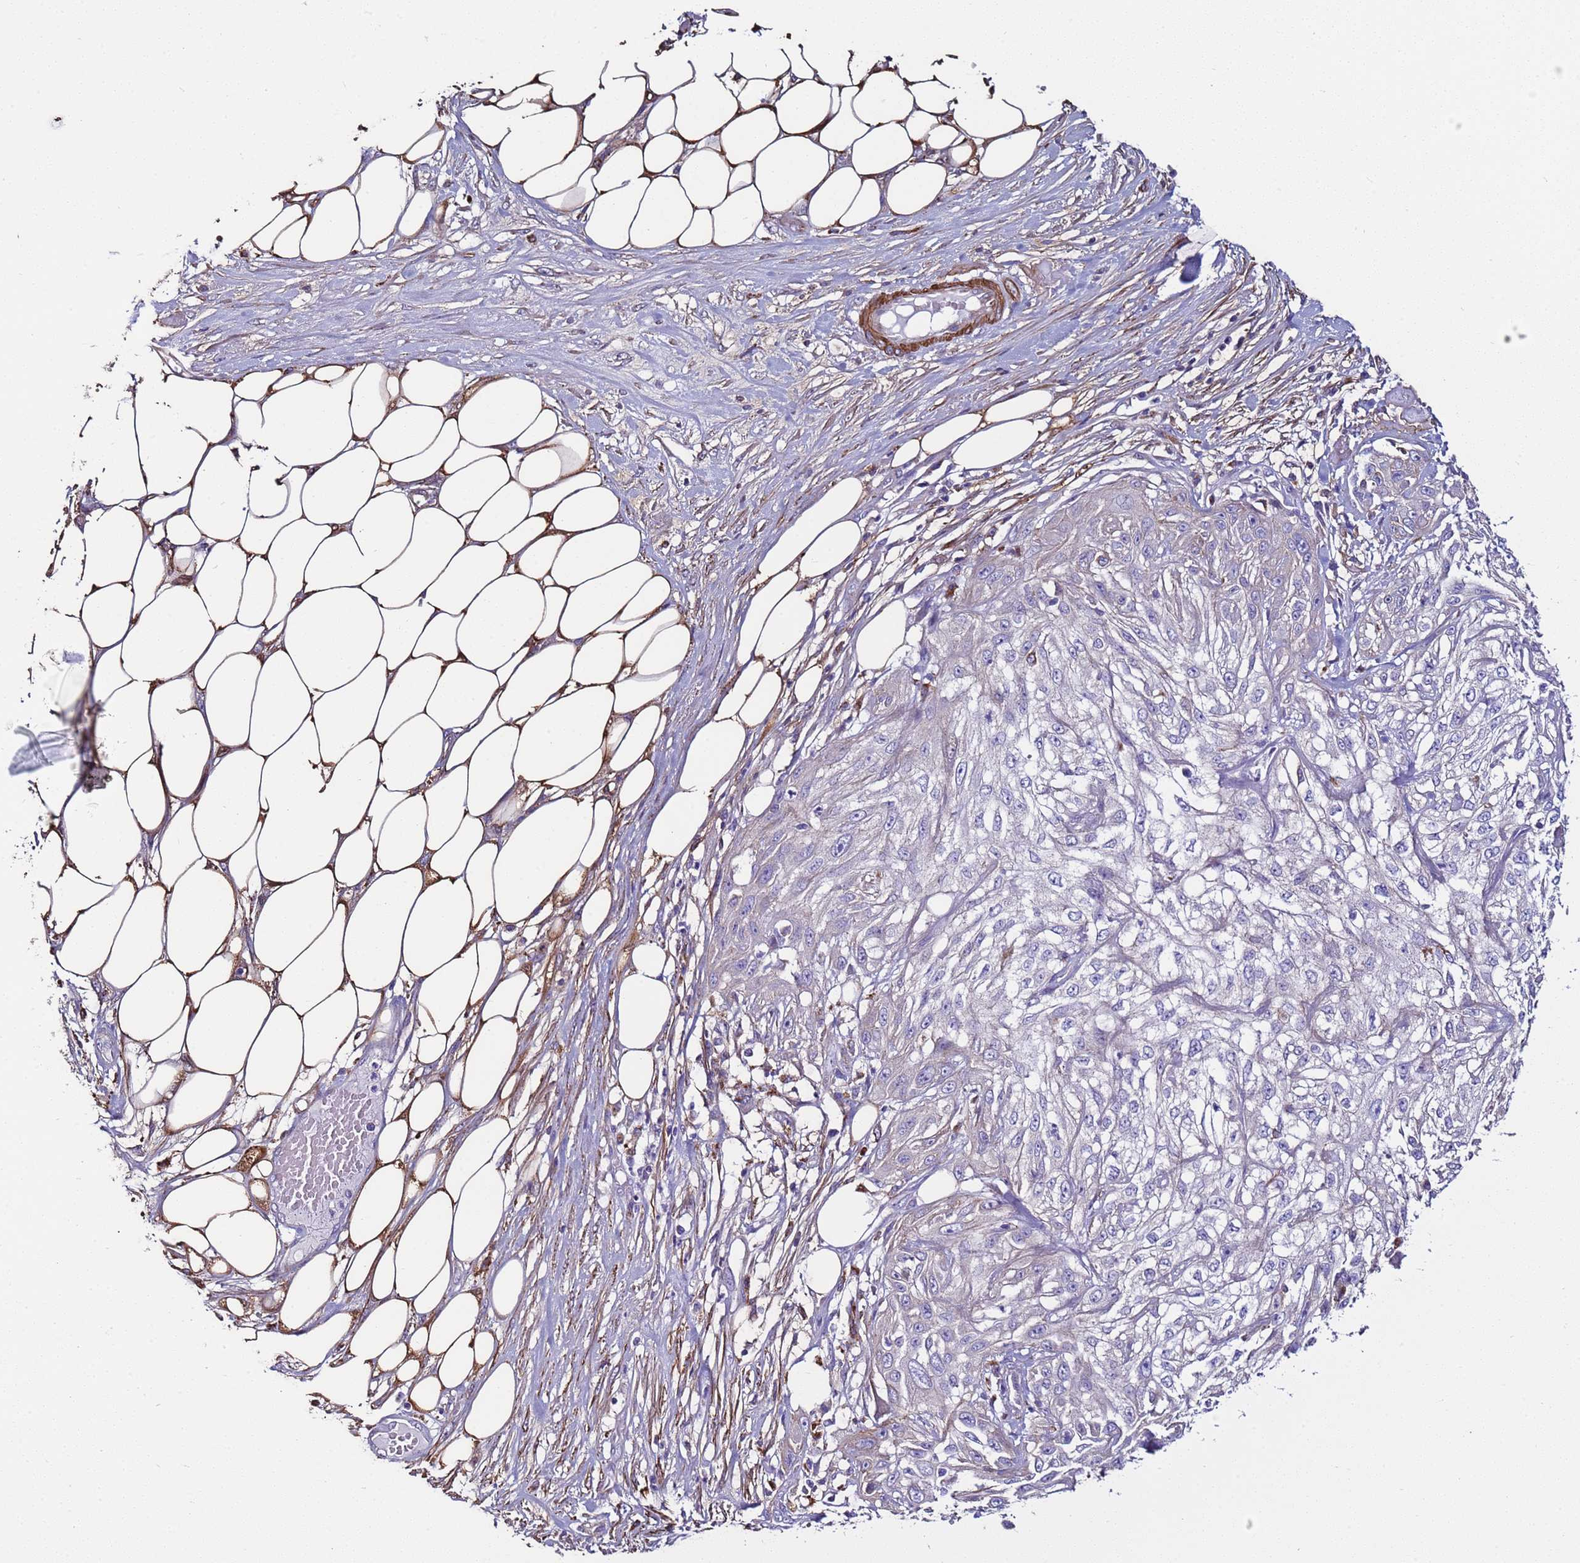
{"staining": {"intensity": "weak", "quantity": "<25%", "location": "cytoplasmic/membranous"}, "tissue": "skin cancer", "cell_type": "Tumor cells", "image_type": "cancer", "snomed": [{"axis": "morphology", "description": "Squamous cell carcinoma, NOS"}, {"axis": "morphology", "description": "Squamous cell carcinoma, metastatic, NOS"}, {"axis": "topography", "description": "Skin"}, {"axis": "topography", "description": "Lymph node"}], "caption": "DAB immunohistochemical staining of skin cancer exhibits no significant positivity in tumor cells.", "gene": "RABL2B", "patient": {"sex": "male", "age": 75}}